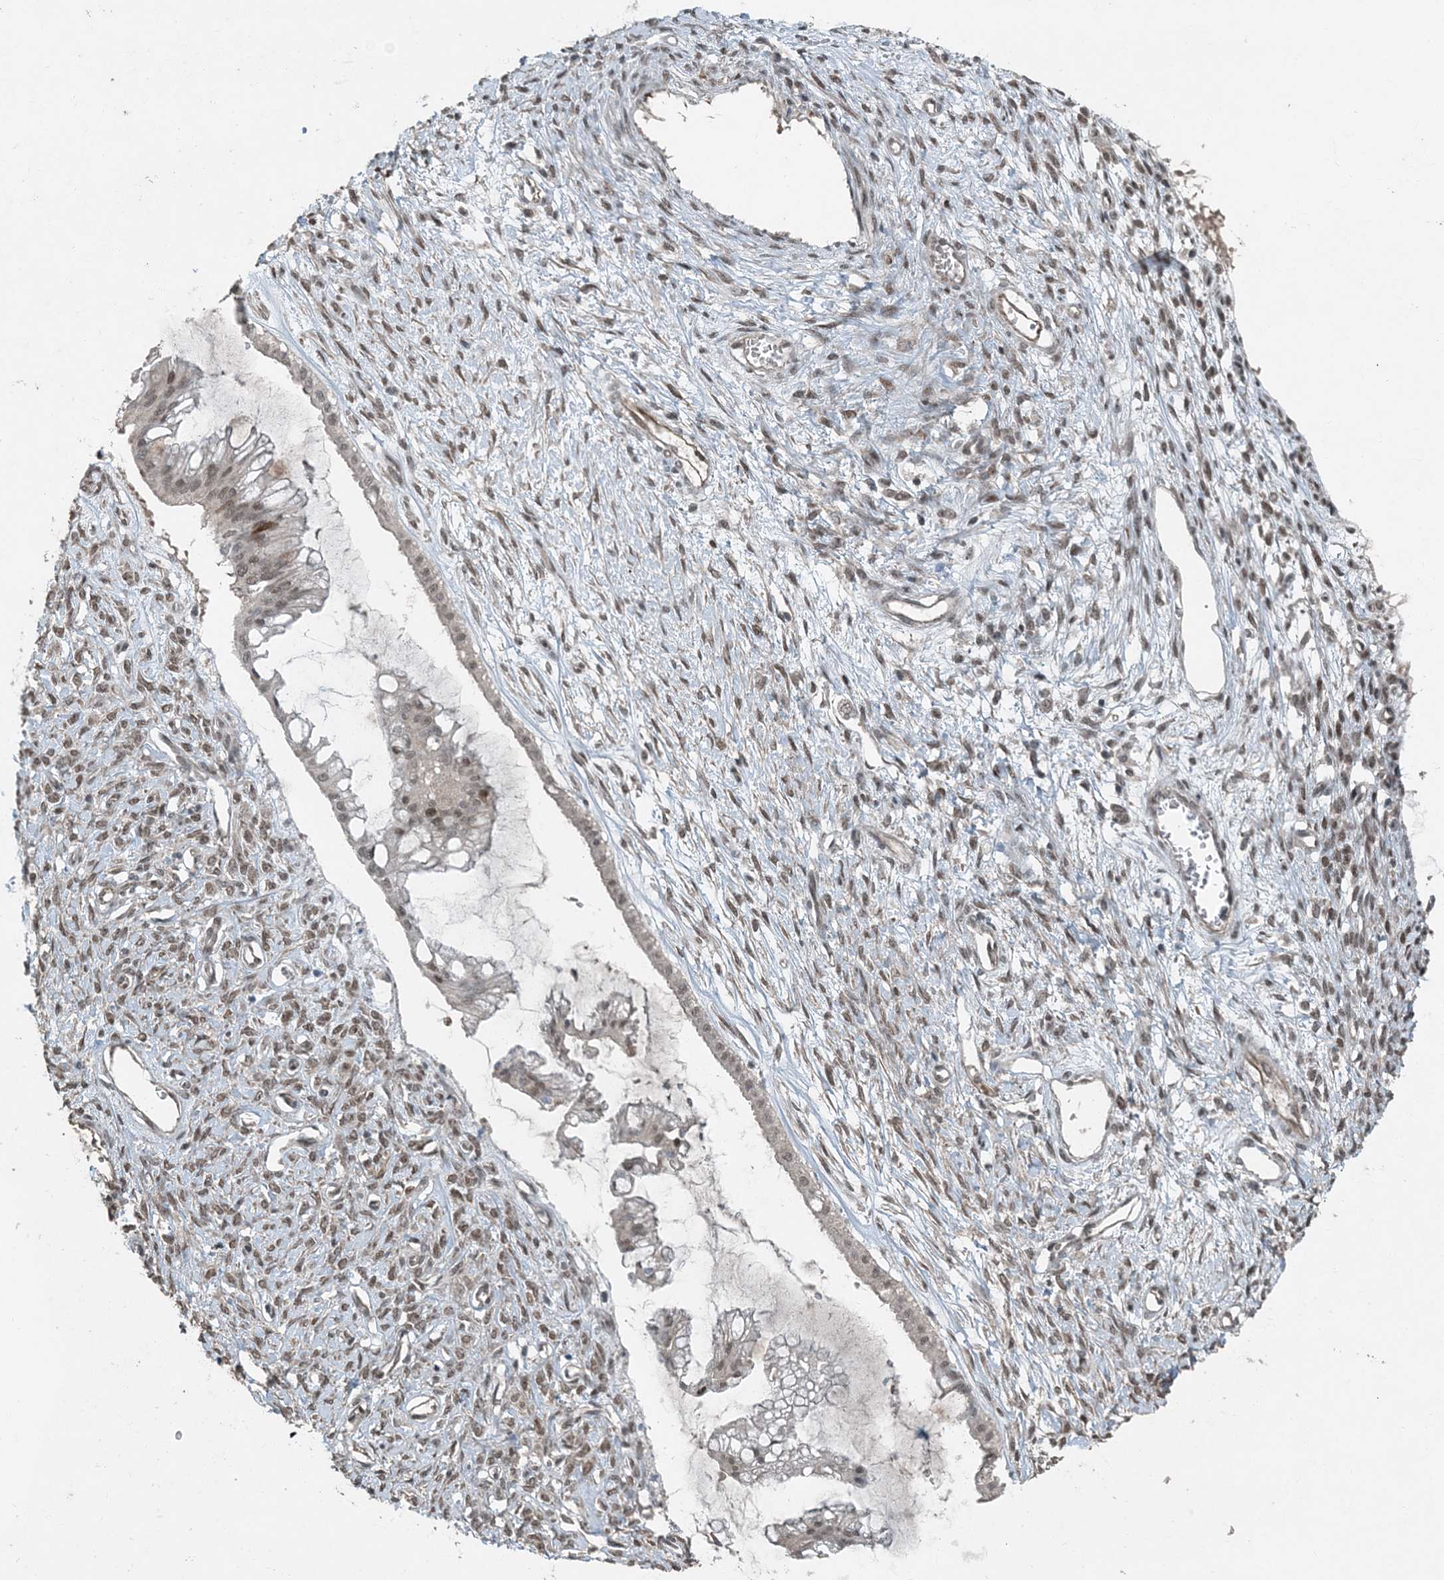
{"staining": {"intensity": "moderate", "quantity": "25%-75%", "location": "nuclear"}, "tissue": "ovarian cancer", "cell_type": "Tumor cells", "image_type": "cancer", "snomed": [{"axis": "morphology", "description": "Cystadenocarcinoma, mucinous, NOS"}, {"axis": "topography", "description": "Ovary"}], "caption": "This photomicrograph demonstrates immunohistochemistry (IHC) staining of human ovarian cancer (mucinous cystadenocarcinoma), with medium moderate nuclear positivity in approximately 25%-75% of tumor cells.", "gene": "COPS7B", "patient": {"sex": "female", "age": 73}}